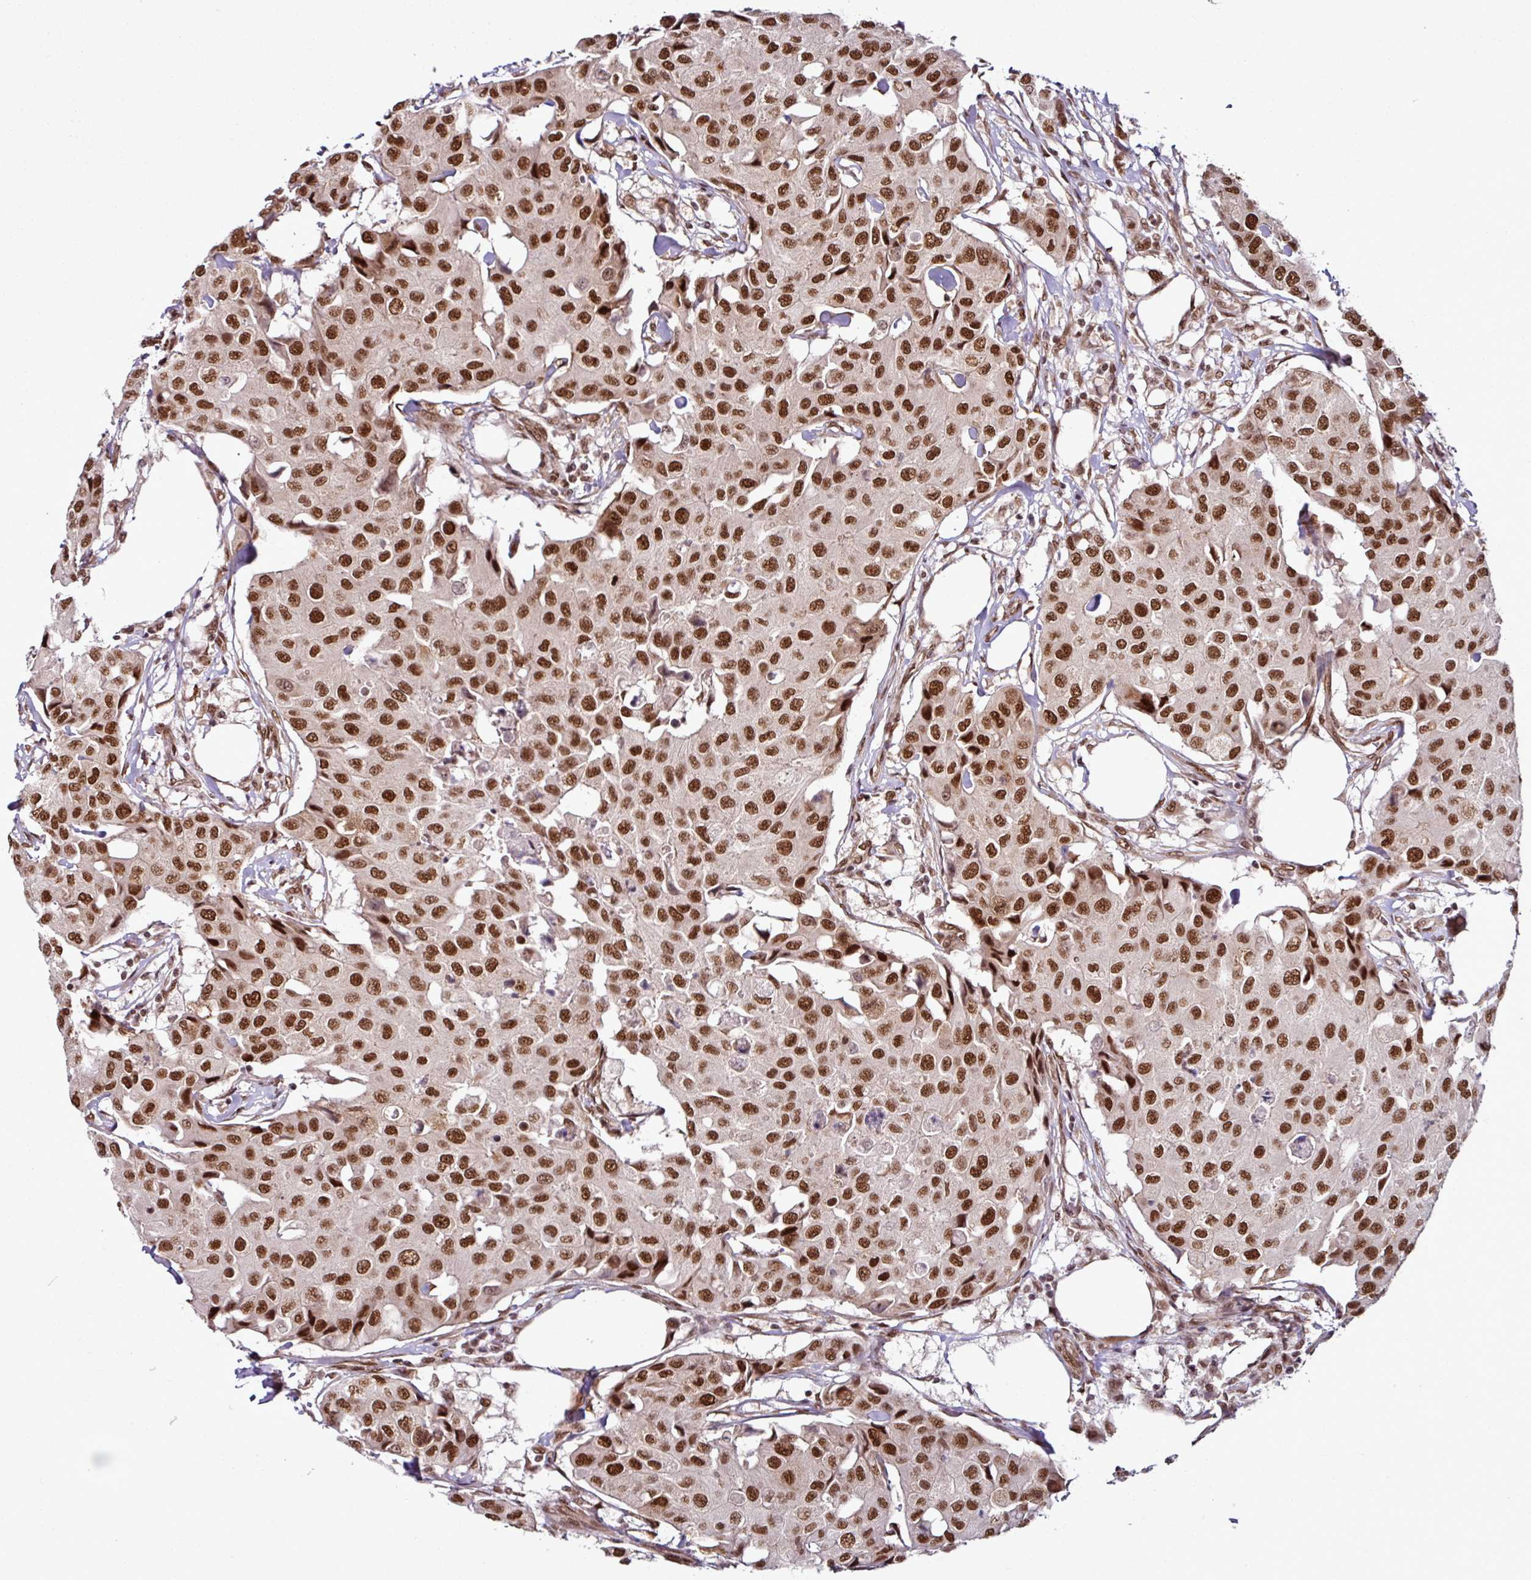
{"staining": {"intensity": "strong", "quantity": ">75%", "location": "nuclear"}, "tissue": "breast cancer", "cell_type": "Tumor cells", "image_type": "cancer", "snomed": [{"axis": "morphology", "description": "Duct carcinoma"}, {"axis": "topography", "description": "Breast"}], "caption": "This photomicrograph demonstrates immunohistochemistry (IHC) staining of breast invasive ductal carcinoma, with high strong nuclear positivity in approximately >75% of tumor cells.", "gene": "MORF4L2", "patient": {"sex": "female", "age": 80}}